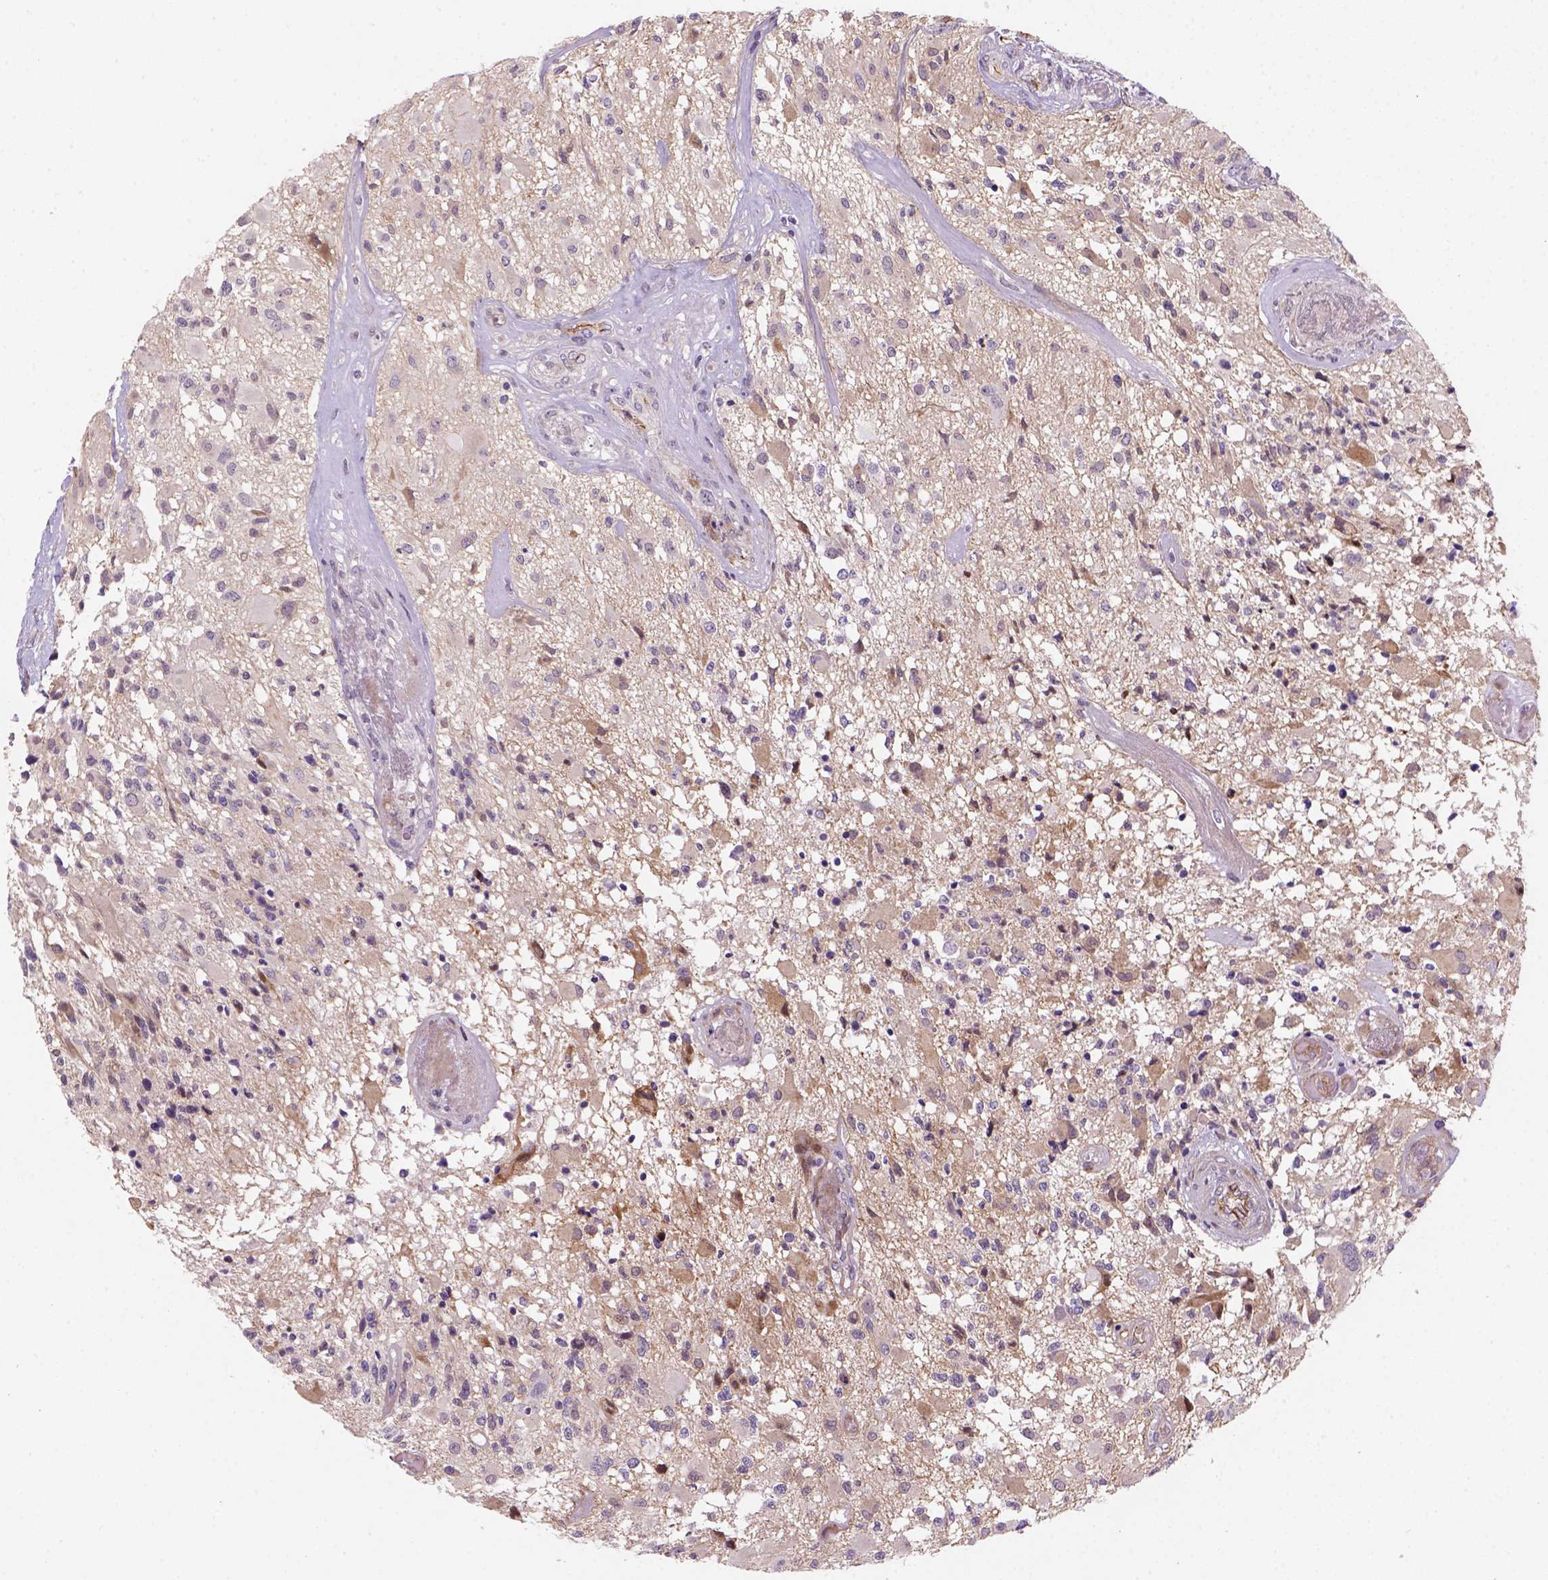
{"staining": {"intensity": "negative", "quantity": "none", "location": "none"}, "tissue": "glioma", "cell_type": "Tumor cells", "image_type": "cancer", "snomed": [{"axis": "morphology", "description": "Glioma, malignant, High grade"}, {"axis": "topography", "description": "Brain"}], "caption": "A micrograph of human malignant glioma (high-grade) is negative for staining in tumor cells.", "gene": "VSTM5", "patient": {"sex": "female", "age": 63}}